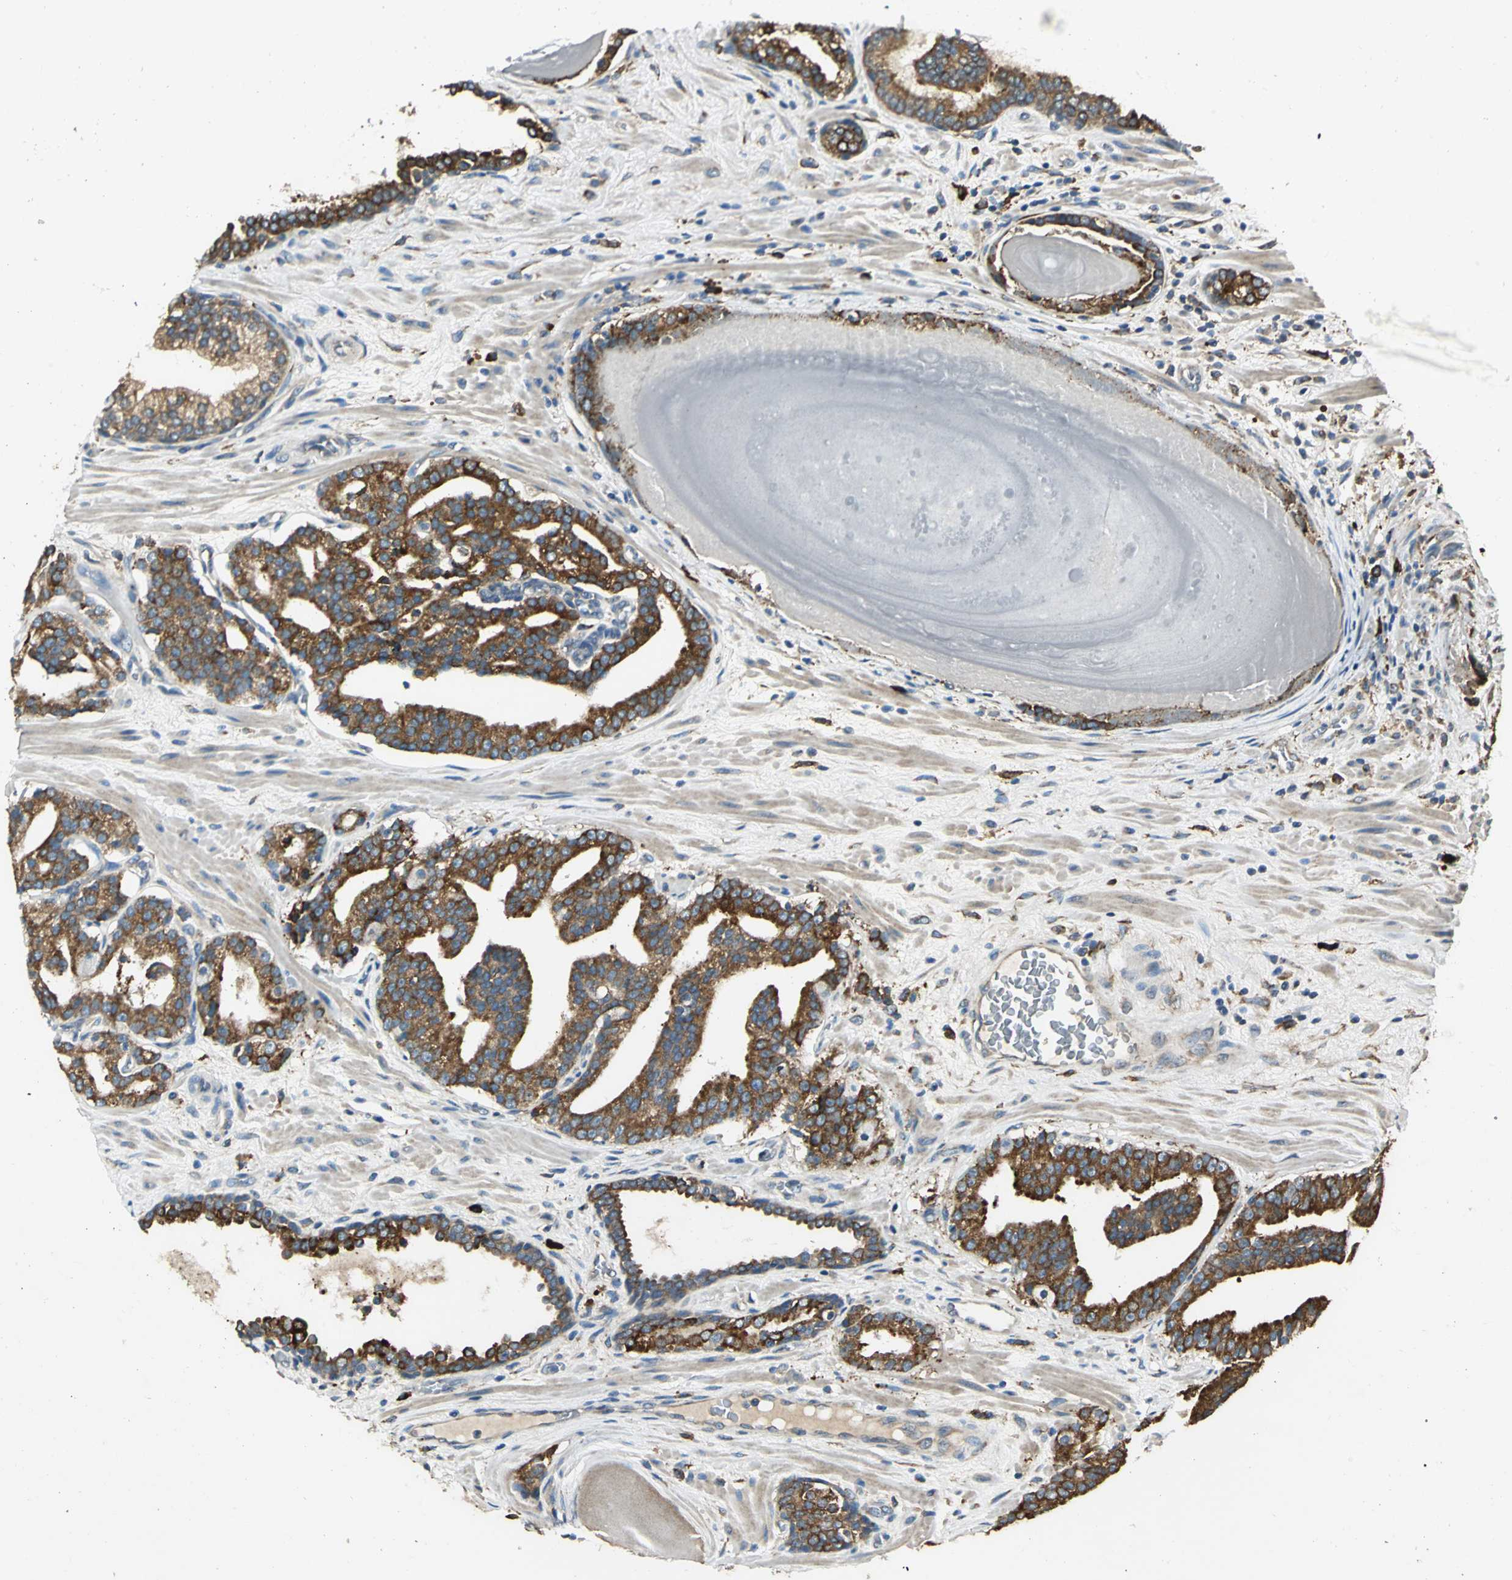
{"staining": {"intensity": "strong", "quantity": ">75%", "location": "cytoplasmic/membranous"}, "tissue": "prostate cancer", "cell_type": "Tumor cells", "image_type": "cancer", "snomed": [{"axis": "morphology", "description": "Adenocarcinoma, Low grade"}, {"axis": "topography", "description": "Prostate"}], "caption": "Immunohistochemical staining of prostate adenocarcinoma (low-grade) displays strong cytoplasmic/membranous protein staining in approximately >75% of tumor cells. The staining was performed using DAB (3,3'-diaminobenzidine) to visualize the protein expression in brown, while the nuclei were stained in blue with hematoxylin (Magnification: 20x).", "gene": "PDIA4", "patient": {"sex": "male", "age": 63}}